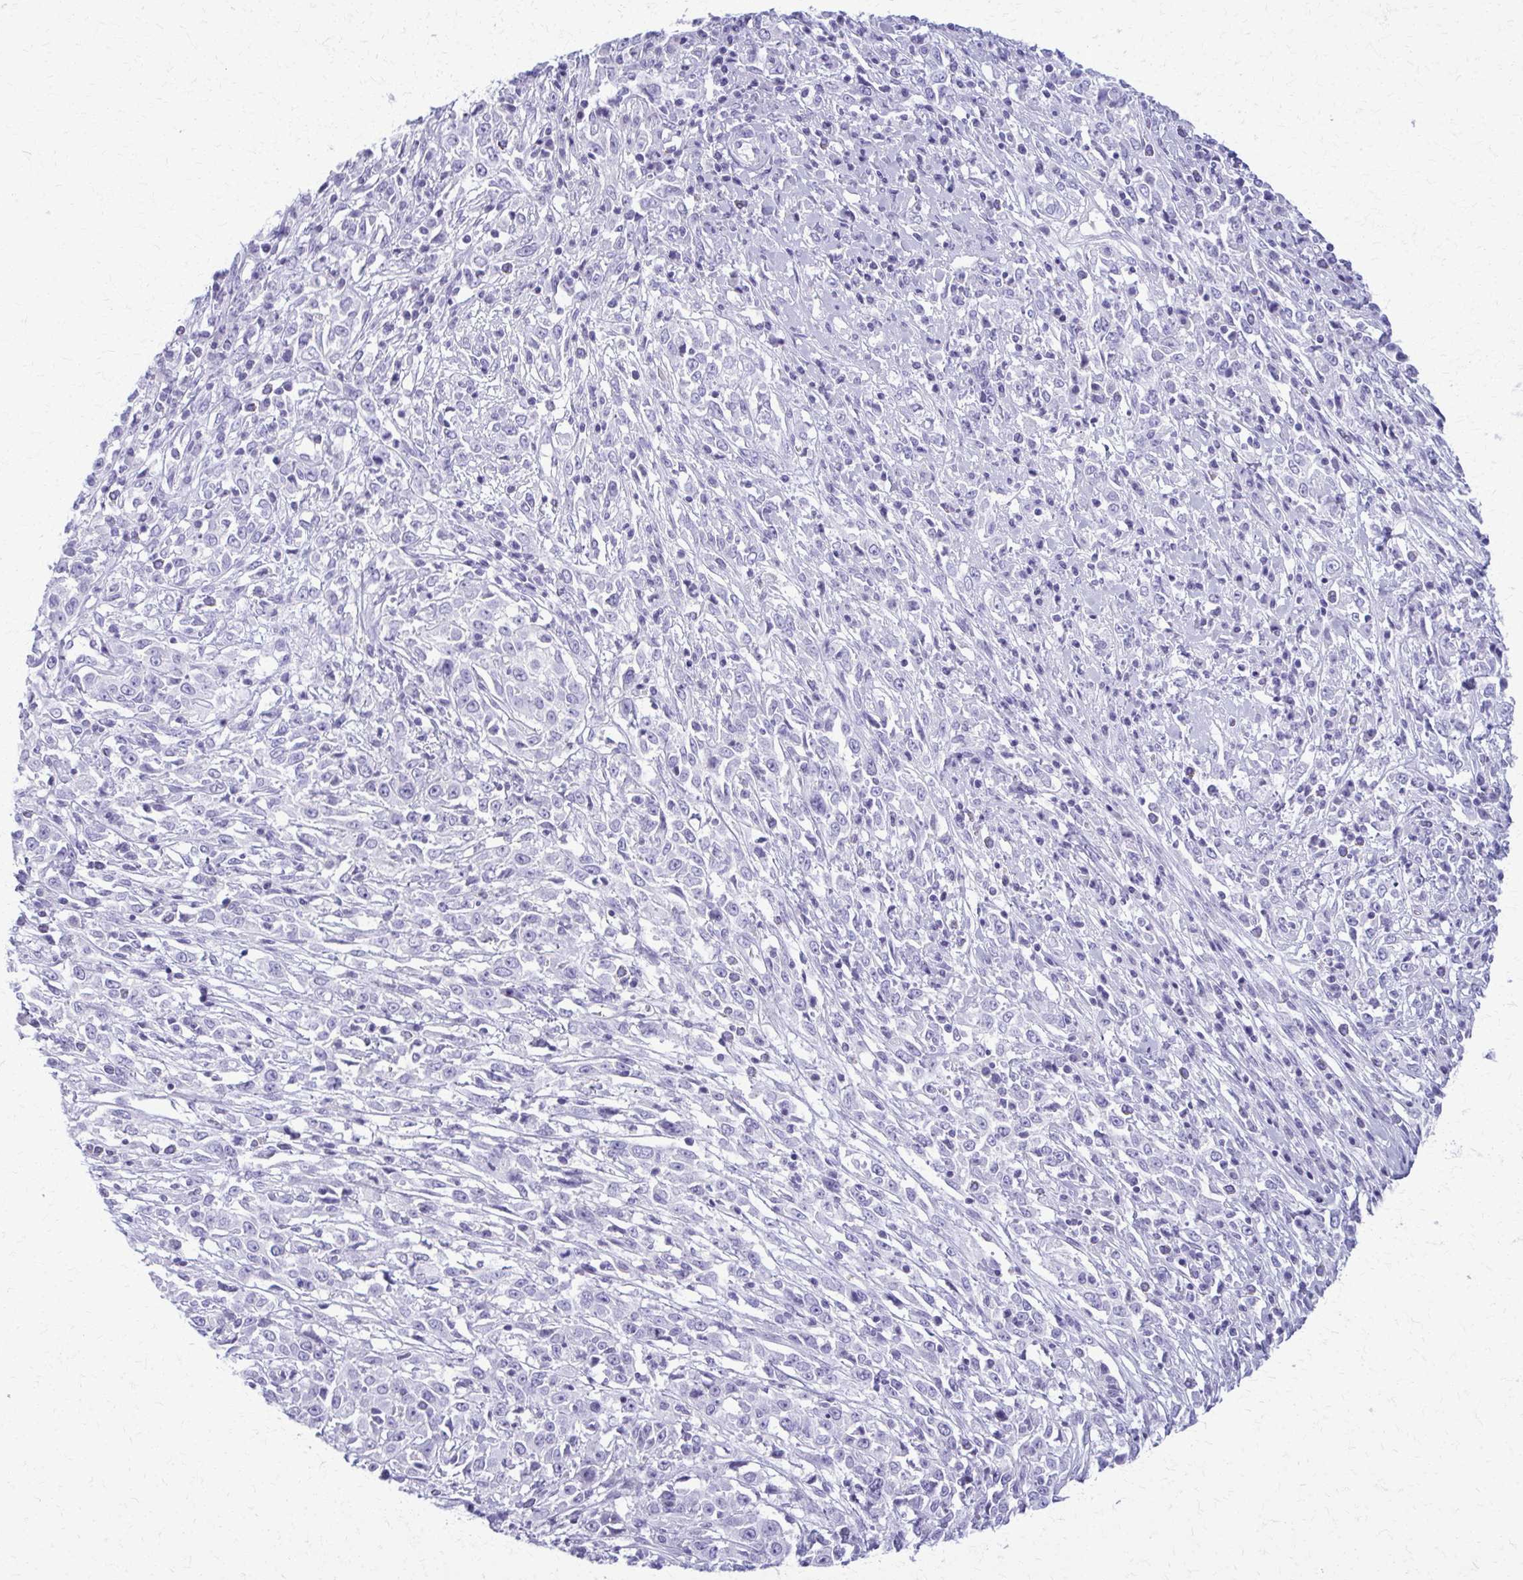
{"staining": {"intensity": "negative", "quantity": "none", "location": "none"}, "tissue": "cervical cancer", "cell_type": "Tumor cells", "image_type": "cancer", "snomed": [{"axis": "morphology", "description": "Adenocarcinoma, NOS"}, {"axis": "topography", "description": "Cervix"}], "caption": "A micrograph of human adenocarcinoma (cervical) is negative for staining in tumor cells.", "gene": "ACSM2B", "patient": {"sex": "female", "age": 40}}